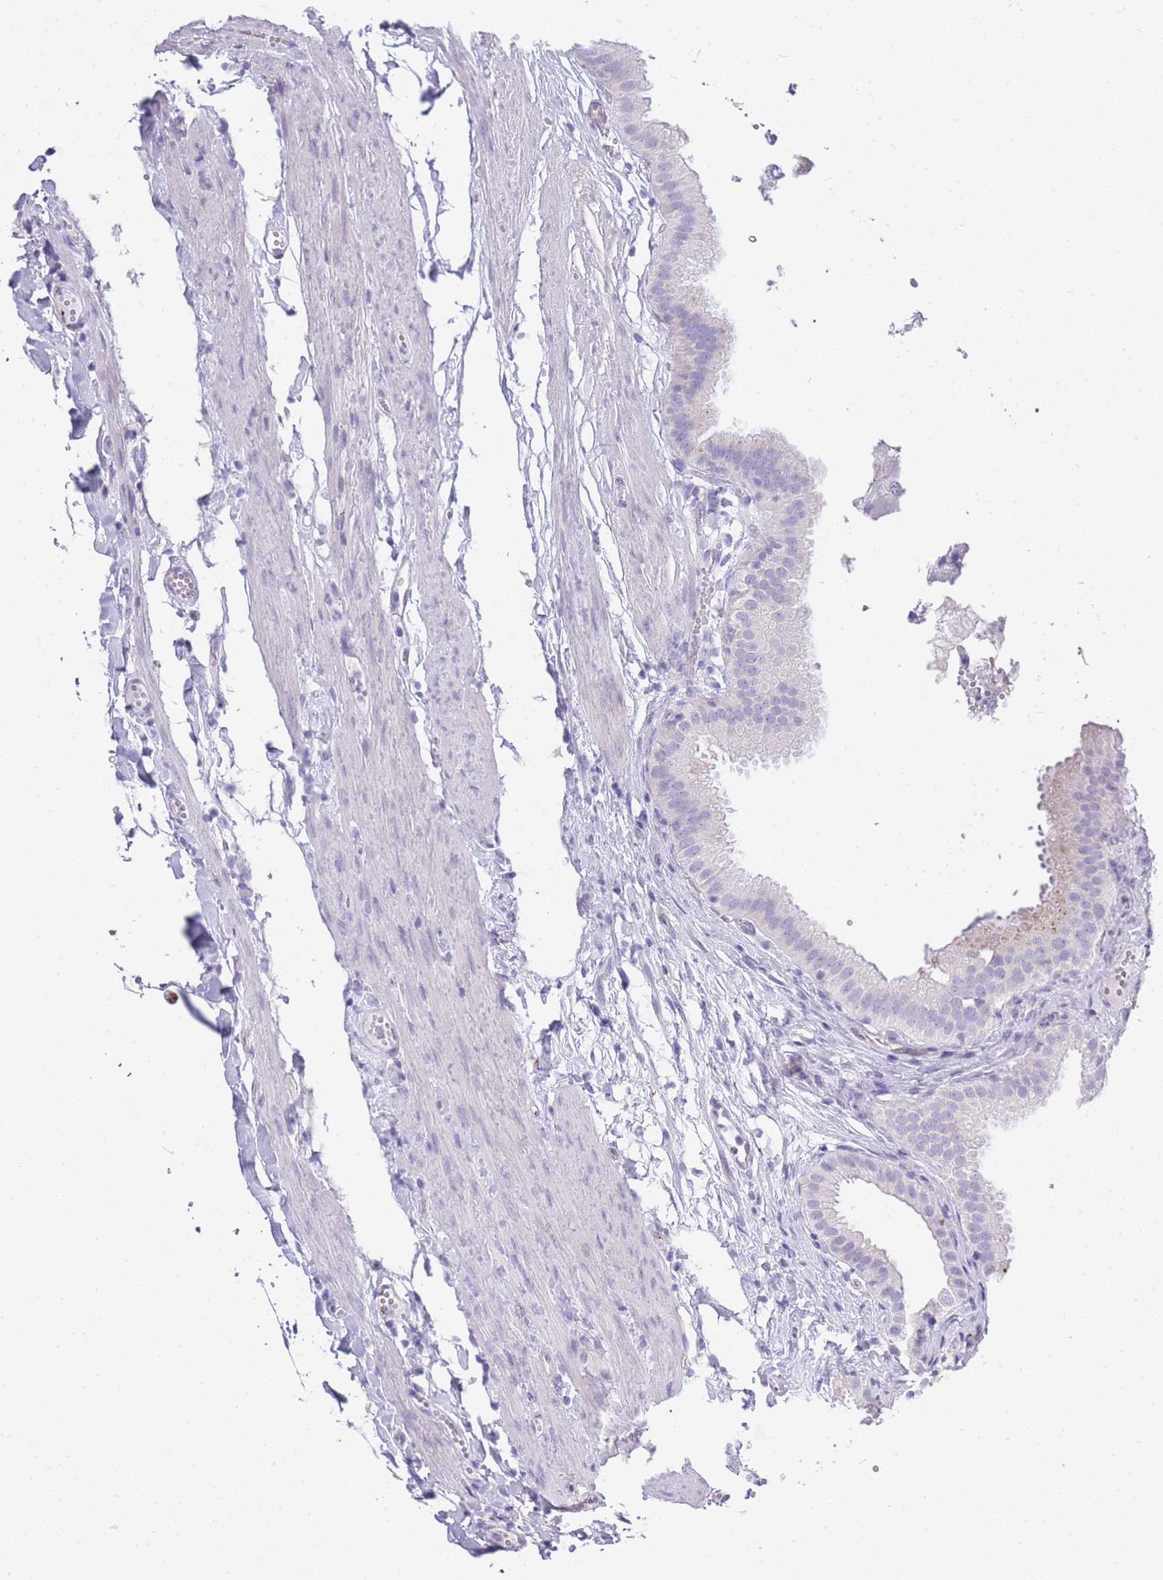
{"staining": {"intensity": "negative", "quantity": "none", "location": "none"}, "tissue": "gallbladder", "cell_type": "Glandular cells", "image_type": "normal", "snomed": [{"axis": "morphology", "description": "Normal tissue, NOS"}, {"axis": "topography", "description": "Gallbladder"}], "caption": "This is an IHC photomicrograph of normal gallbladder. There is no expression in glandular cells.", "gene": "RHO", "patient": {"sex": "female", "age": 61}}